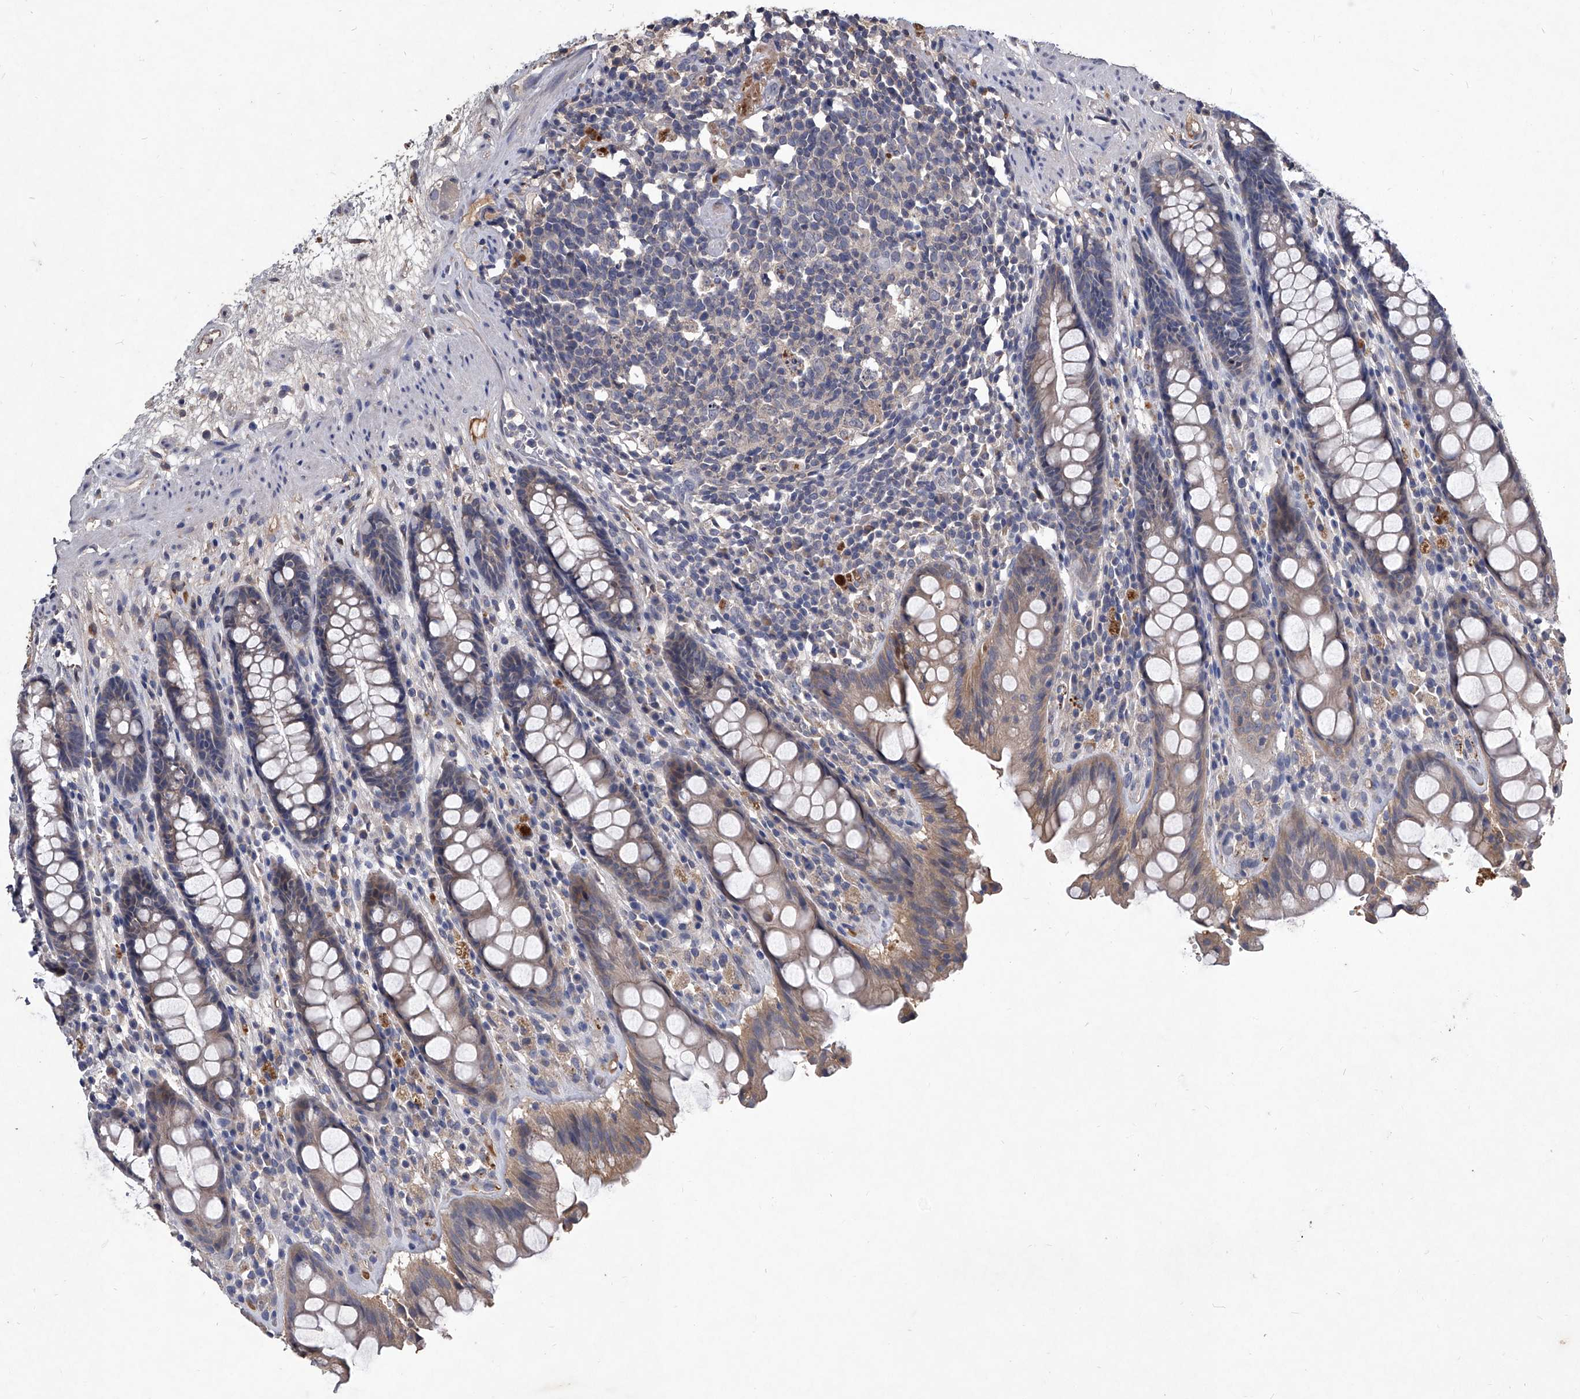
{"staining": {"intensity": "weak", "quantity": "25%-75%", "location": "cytoplasmic/membranous"}, "tissue": "rectum", "cell_type": "Glandular cells", "image_type": "normal", "snomed": [{"axis": "morphology", "description": "Normal tissue, NOS"}, {"axis": "topography", "description": "Rectum"}], "caption": "Protein expression analysis of unremarkable human rectum reveals weak cytoplasmic/membranous staining in approximately 25%-75% of glandular cells. The staining was performed using DAB to visualize the protein expression in brown, while the nuclei were stained in blue with hematoxylin (Magnification: 20x).", "gene": "C5", "patient": {"sex": "male", "age": 64}}